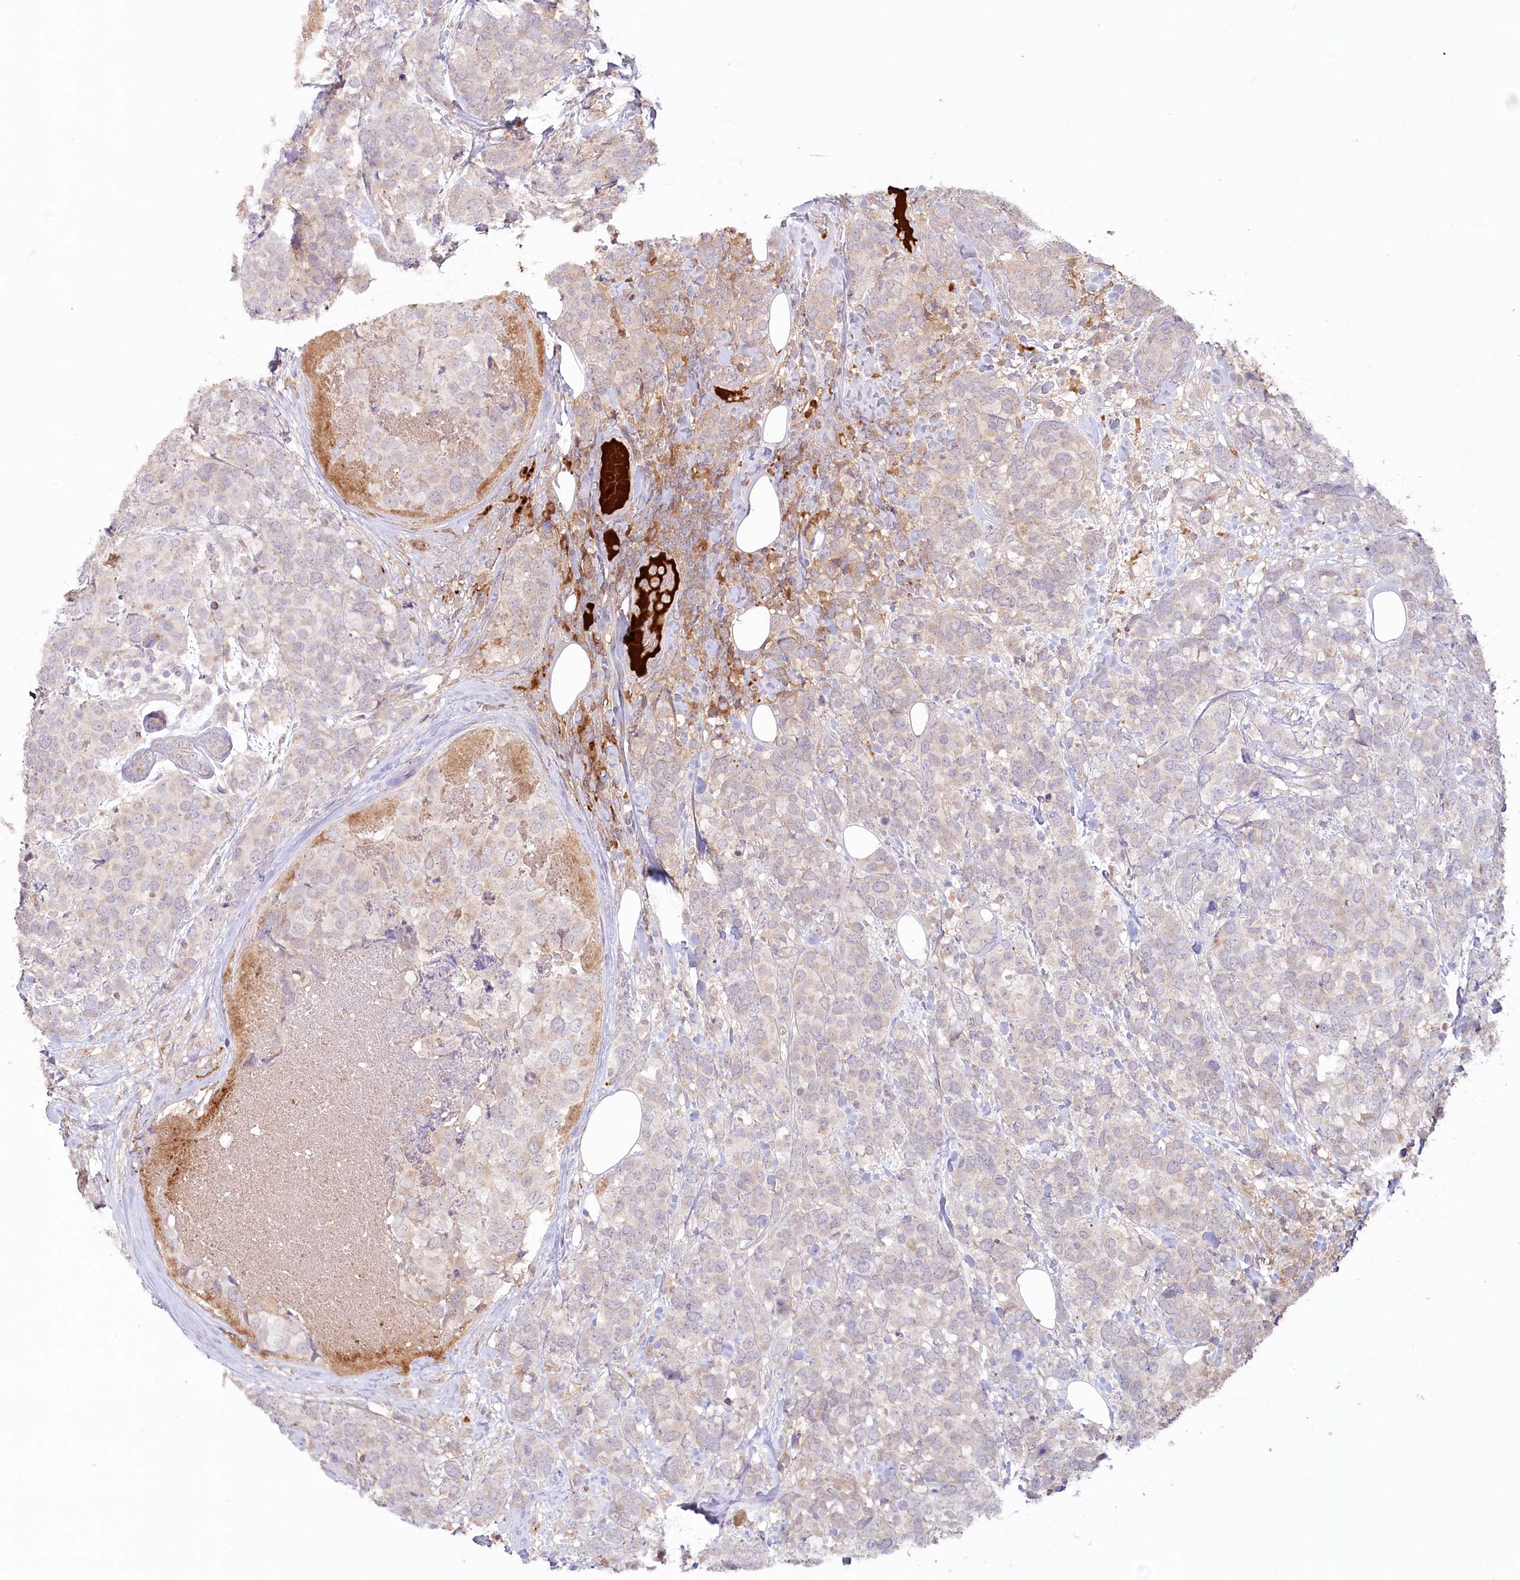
{"staining": {"intensity": "negative", "quantity": "none", "location": "none"}, "tissue": "breast cancer", "cell_type": "Tumor cells", "image_type": "cancer", "snomed": [{"axis": "morphology", "description": "Lobular carcinoma"}, {"axis": "topography", "description": "Breast"}], "caption": "Immunohistochemical staining of human breast lobular carcinoma shows no significant staining in tumor cells. (Immunohistochemistry, brightfield microscopy, high magnification).", "gene": "PSAPL1", "patient": {"sex": "female", "age": 59}}